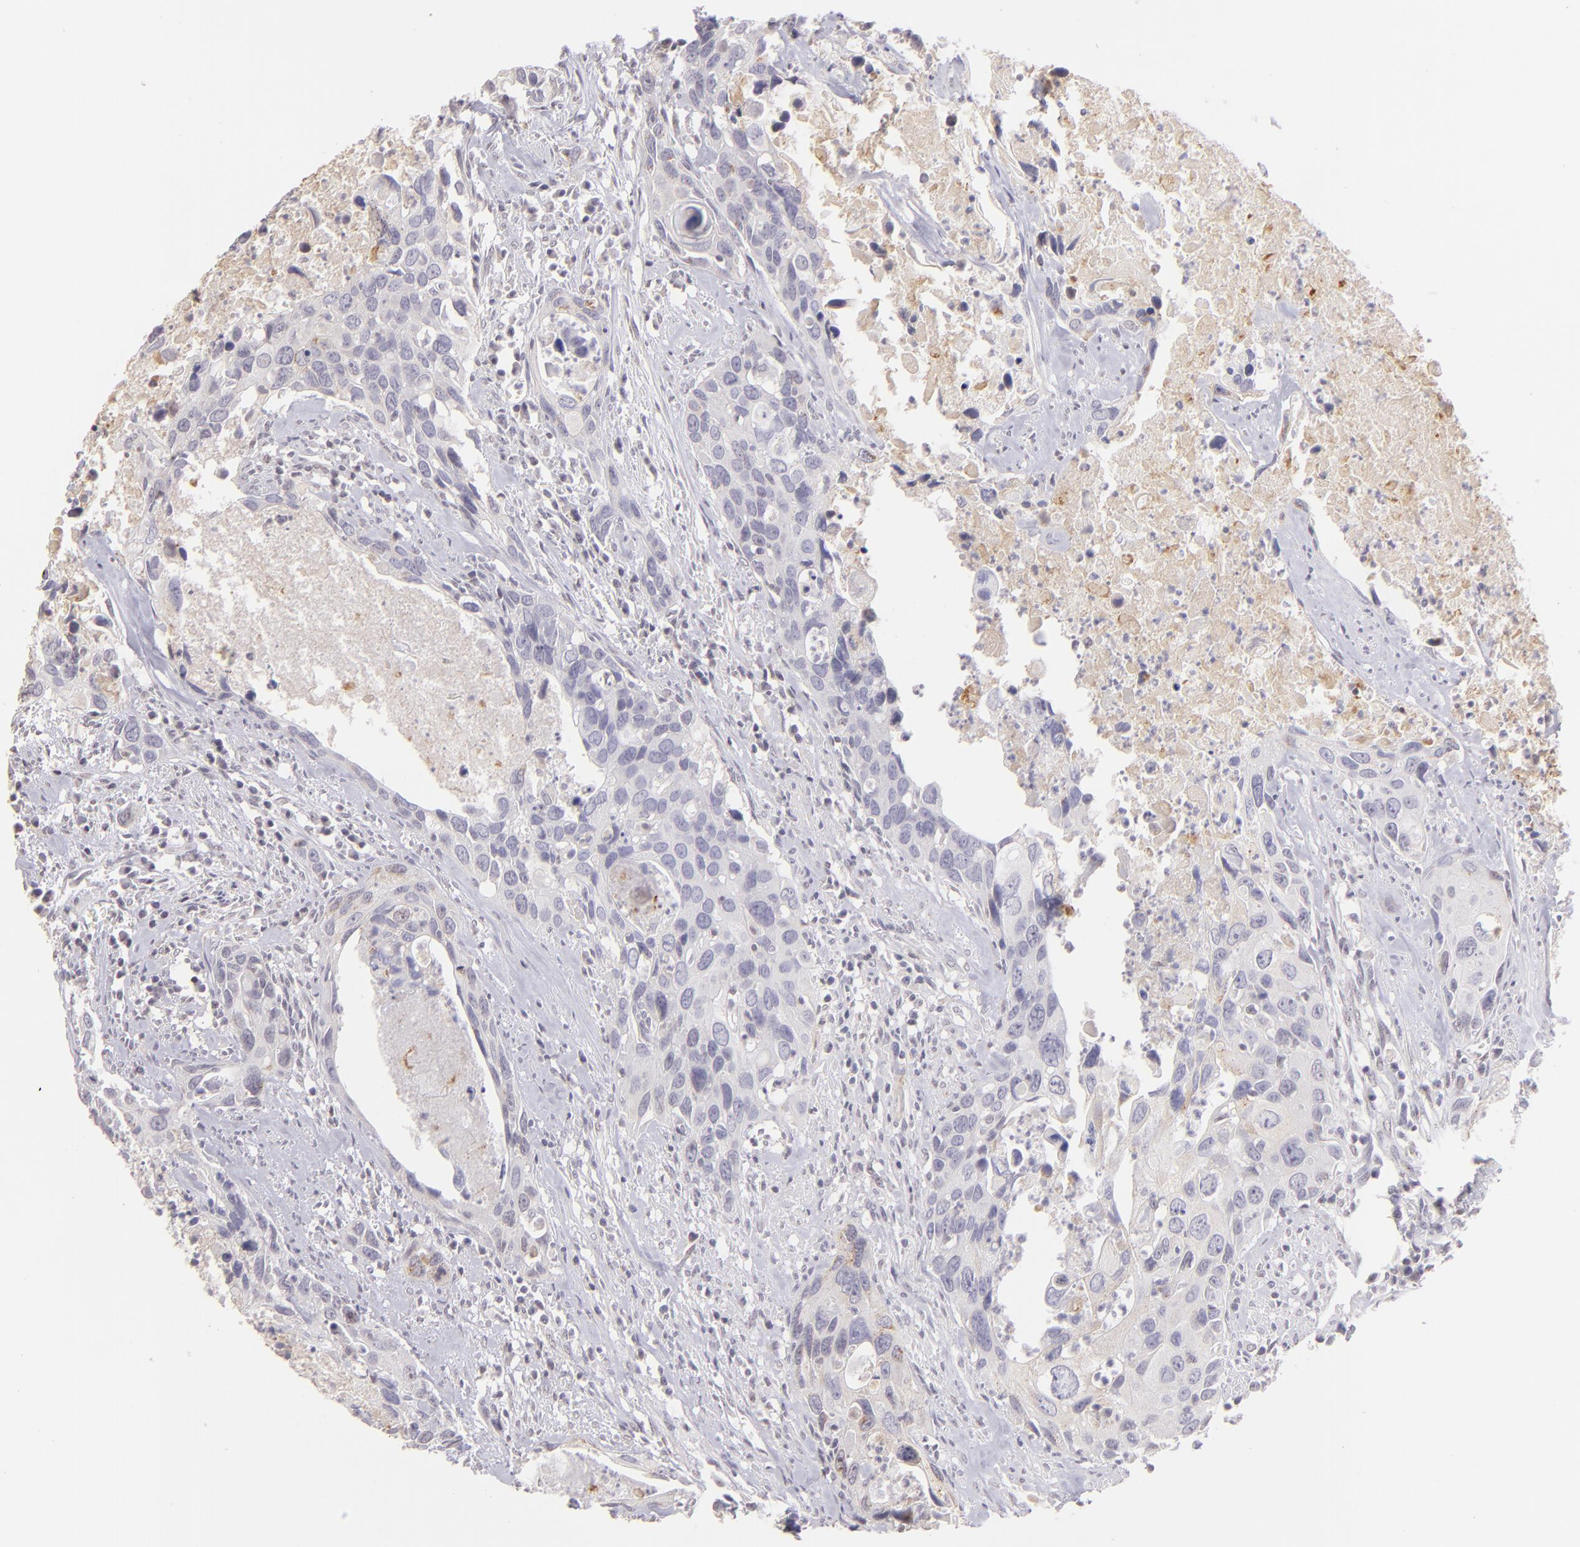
{"staining": {"intensity": "negative", "quantity": "none", "location": "none"}, "tissue": "urothelial cancer", "cell_type": "Tumor cells", "image_type": "cancer", "snomed": [{"axis": "morphology", "description": "Urothelial carcinoma, High grade"}, {"axis": "topography", "description": "Urinary bladder"}], "caption": "The IHC micrograph has no significant positivity in tumor cells of urothelial cancer tissue.", "gene": "MAGEA1", "patient": {"sex": "male", "age": 71}}